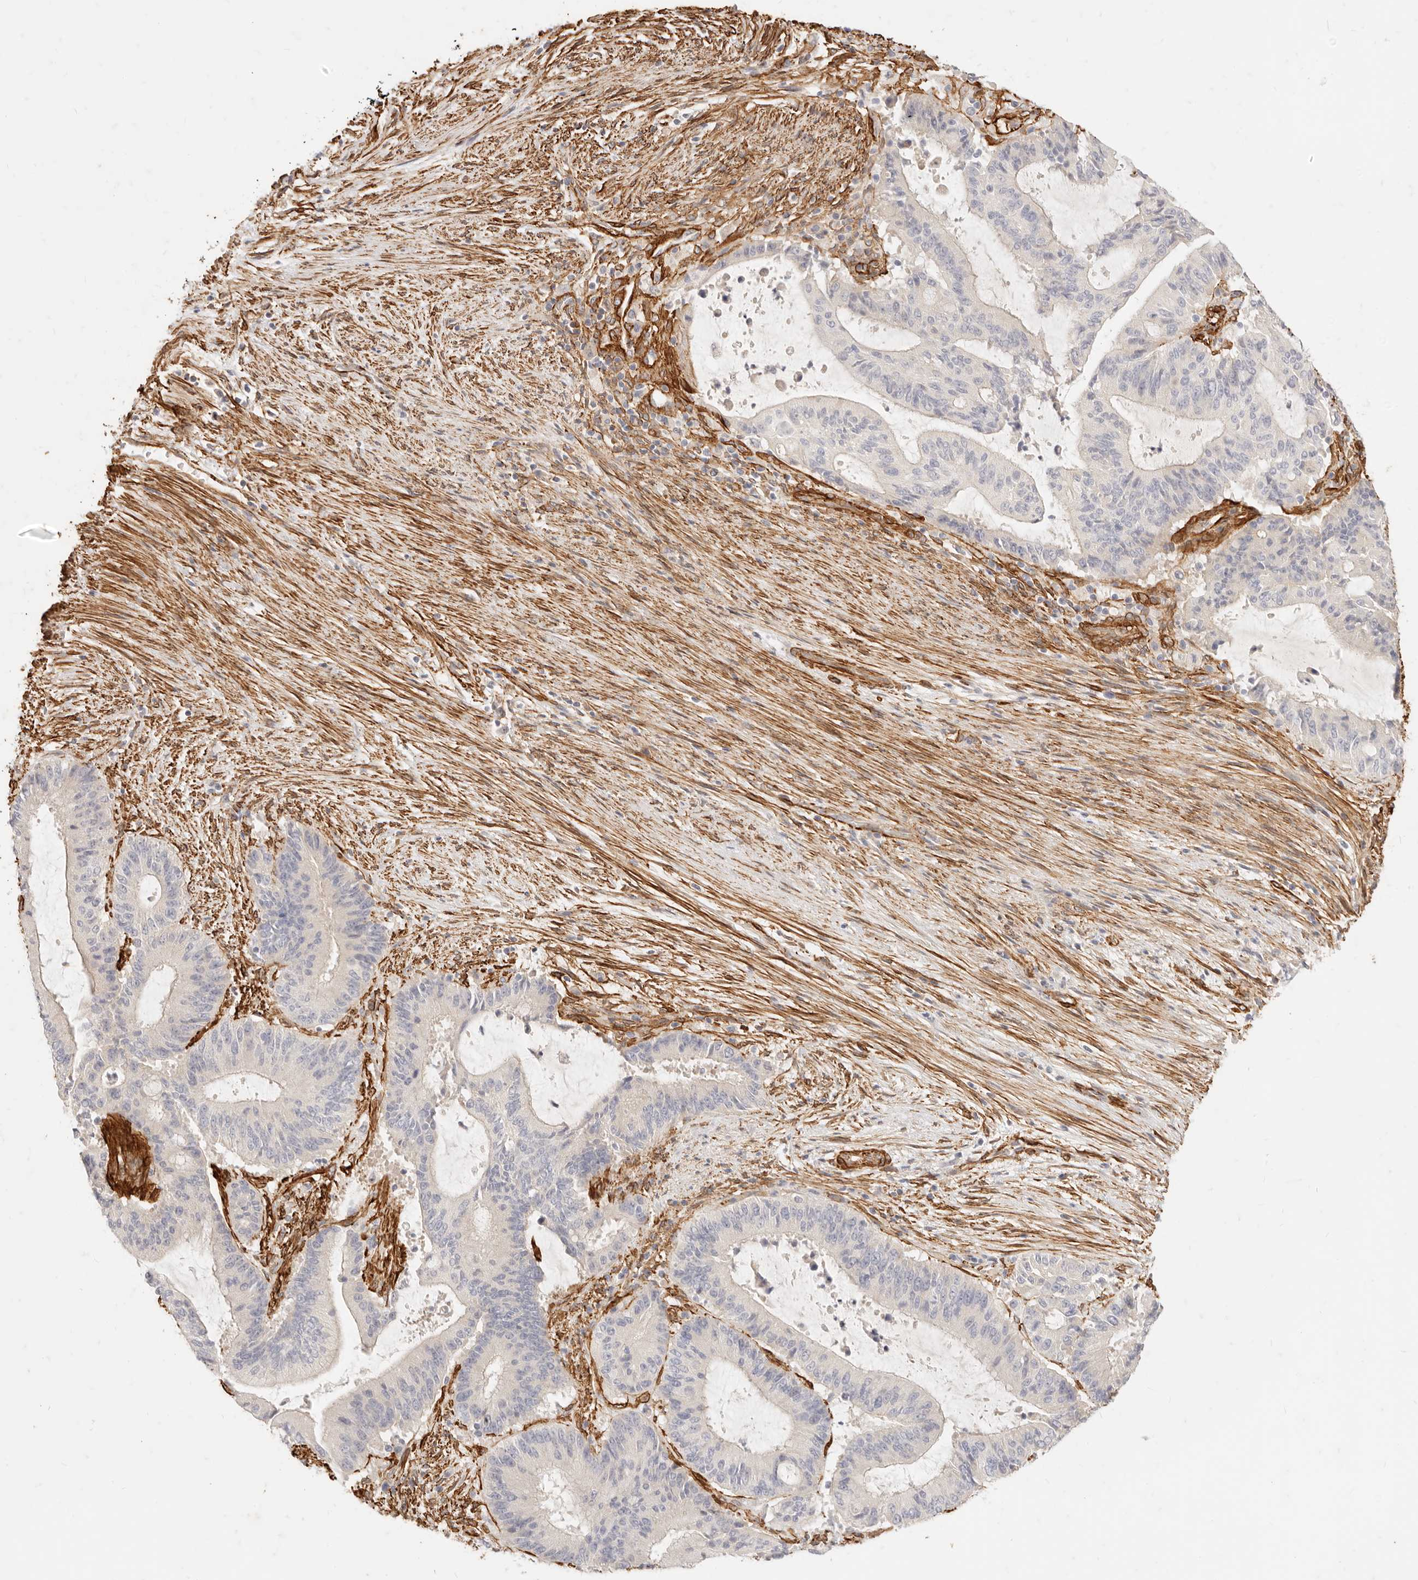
{"staining": {"intensity": "negative", "quantity": "none", "location": "none"}, "tissue": "liver cancer", "cell_type": "Tumor cells", "image_type": "cancer", "snomed": [{"axis": "morphology", "description": "Normal tissue, NOS"}, {"axis": "morphology", "description": "Cholangiocarcinoma"}, {"axis": "topography", "description": "Liver"}, {"axis": "topography", "description": "Peripheral nerve tissue"}], "caption": "Protein analysis of liver cancer reveals no significant expression in tumor cells.", "gene": "TMTC2", "patient": {"sex": "female", "age": 73}}